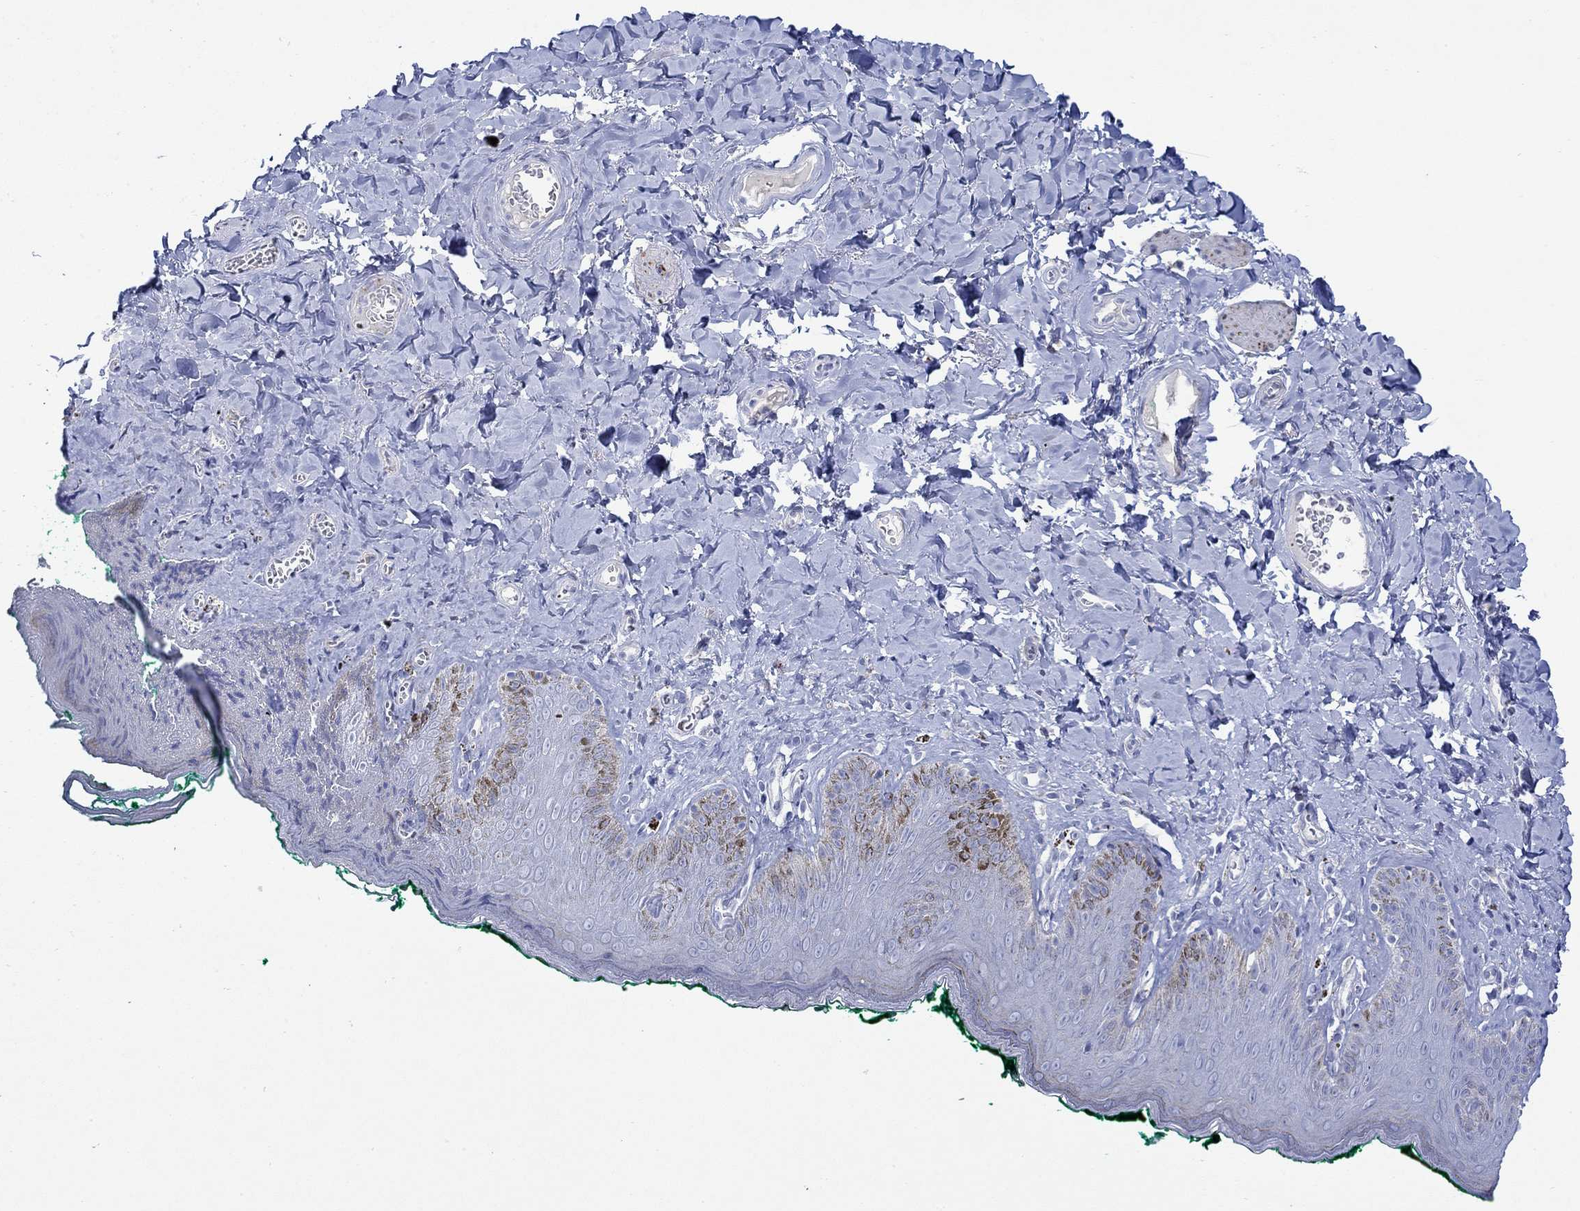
{"staining": {"intensity": "negative", "quantity": "none", "location": "none"}, "tissue": "skin", "cell_type": "Epidermal cells", "image_type": "normal", "snomed": [{"axis": "morphology", "description": "Normal tissue, NOS"}, {"axis": "topography", "description": "Vulva"}], "caption": "This histopathology image is of benign skin stained with immunohistochemistry to label a protein in brown with the nuclei are counter-stained blue. There is no expression in epidermal cells. (Immunohistochemistry, brightfield microscopy, high magnification).", "gene": "KSR2", "patient": {"sex": "female", "age": 66}}